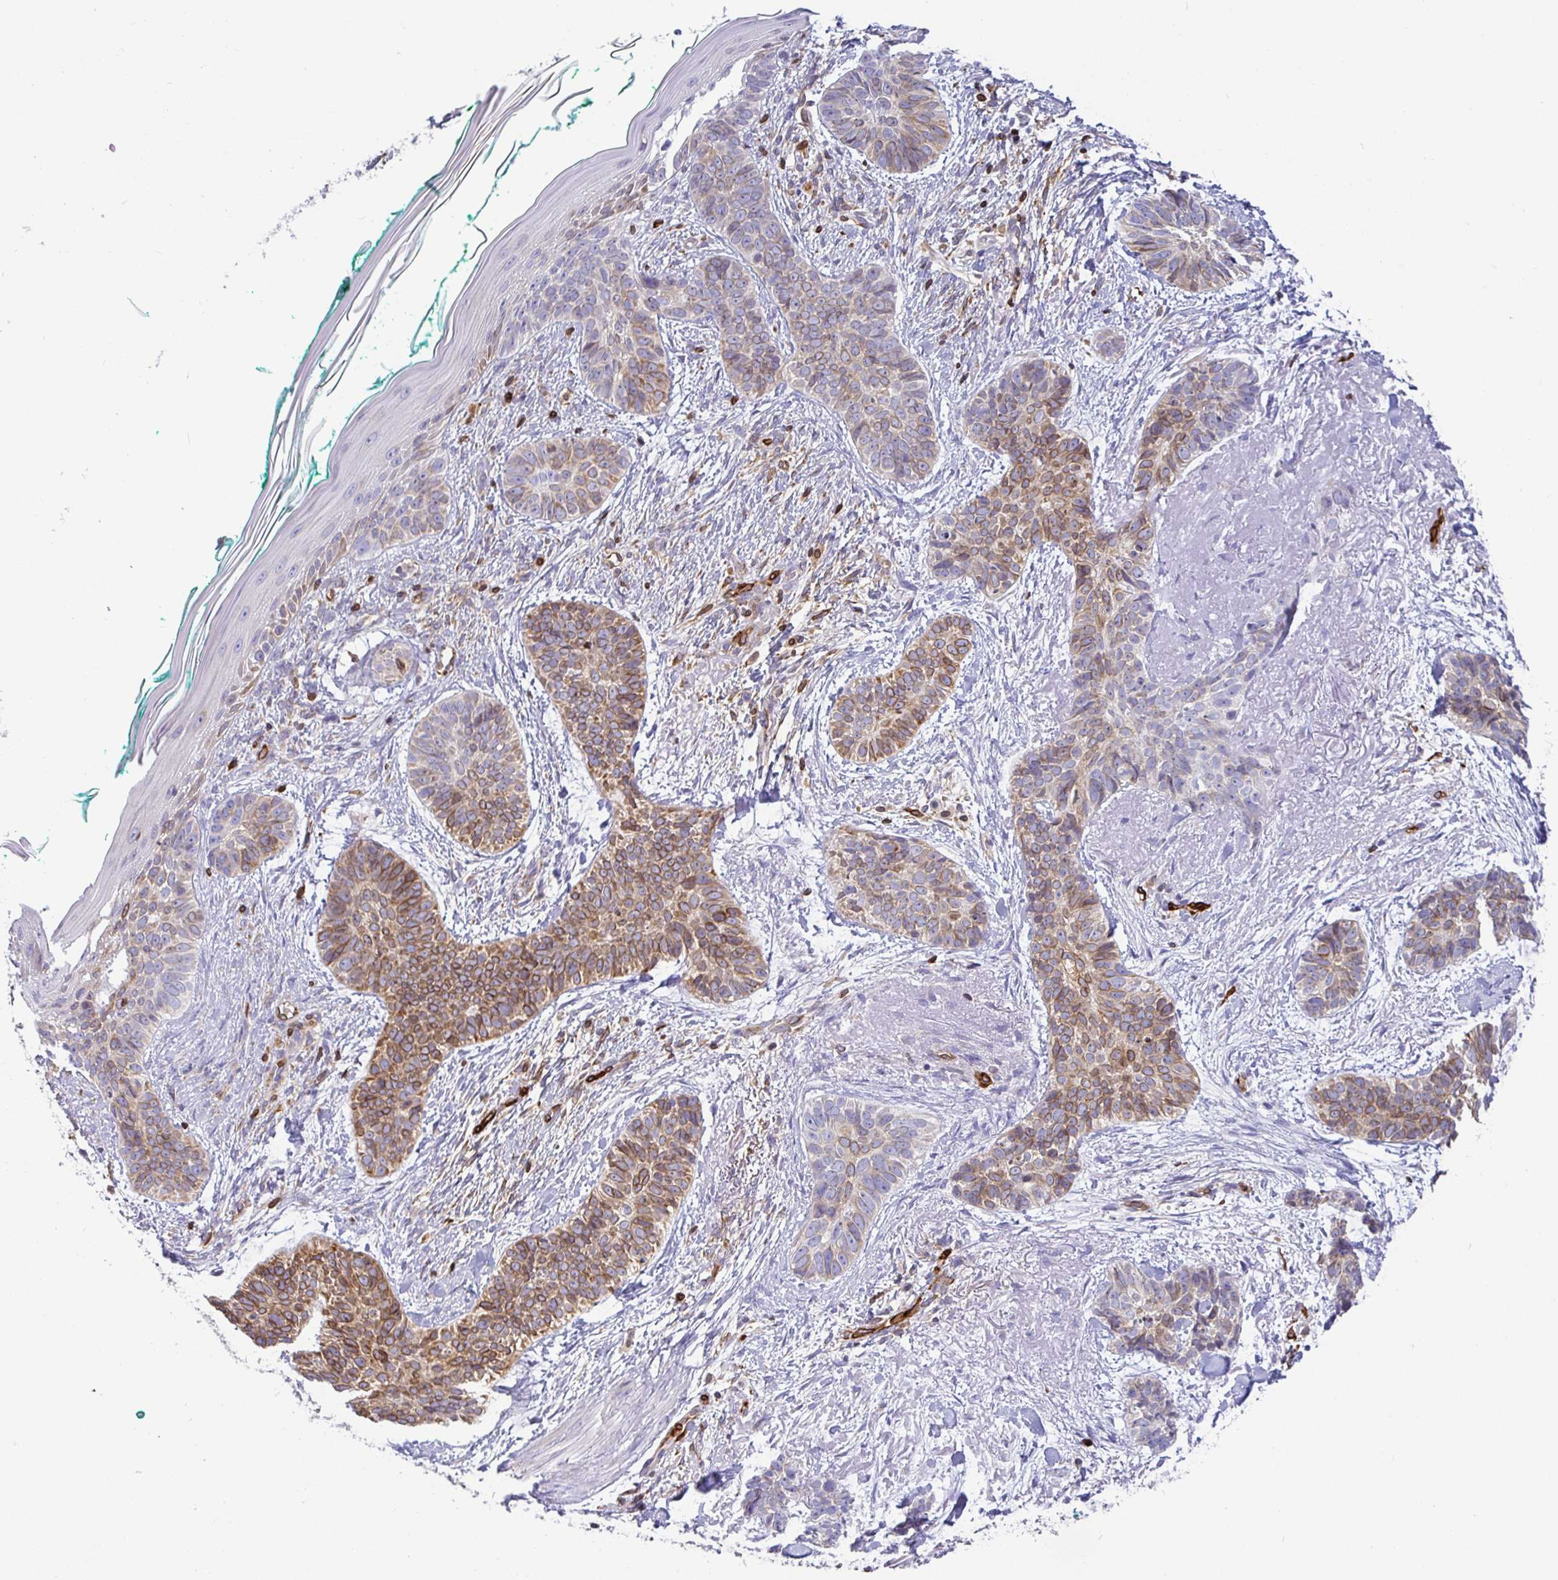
{"staining": {"intensity": "moderate", "quantity": "25%-75%", "location": "cytoplasmic/membranous"}, "tissue": "skin cancer", "cell_type": "Tumor cells", "image_type": "cancer", "snomed": [{"axis": "morphology", "description": "Basal cell carcinoma"}, {"axis": "topography", "description": "Skin"}, {"axis": "topography", "description": "Skin of face"}, {"axis": "topography", "description": "Skin of nose"}], "caption": "Moderate cytoplasmic/membranous positivity for a protein is seen in about 25%-75% of tumor cells of skin cancer using IHC.", "gene": "TP53I11", "patient": {"sex": "female", "age": 86}}